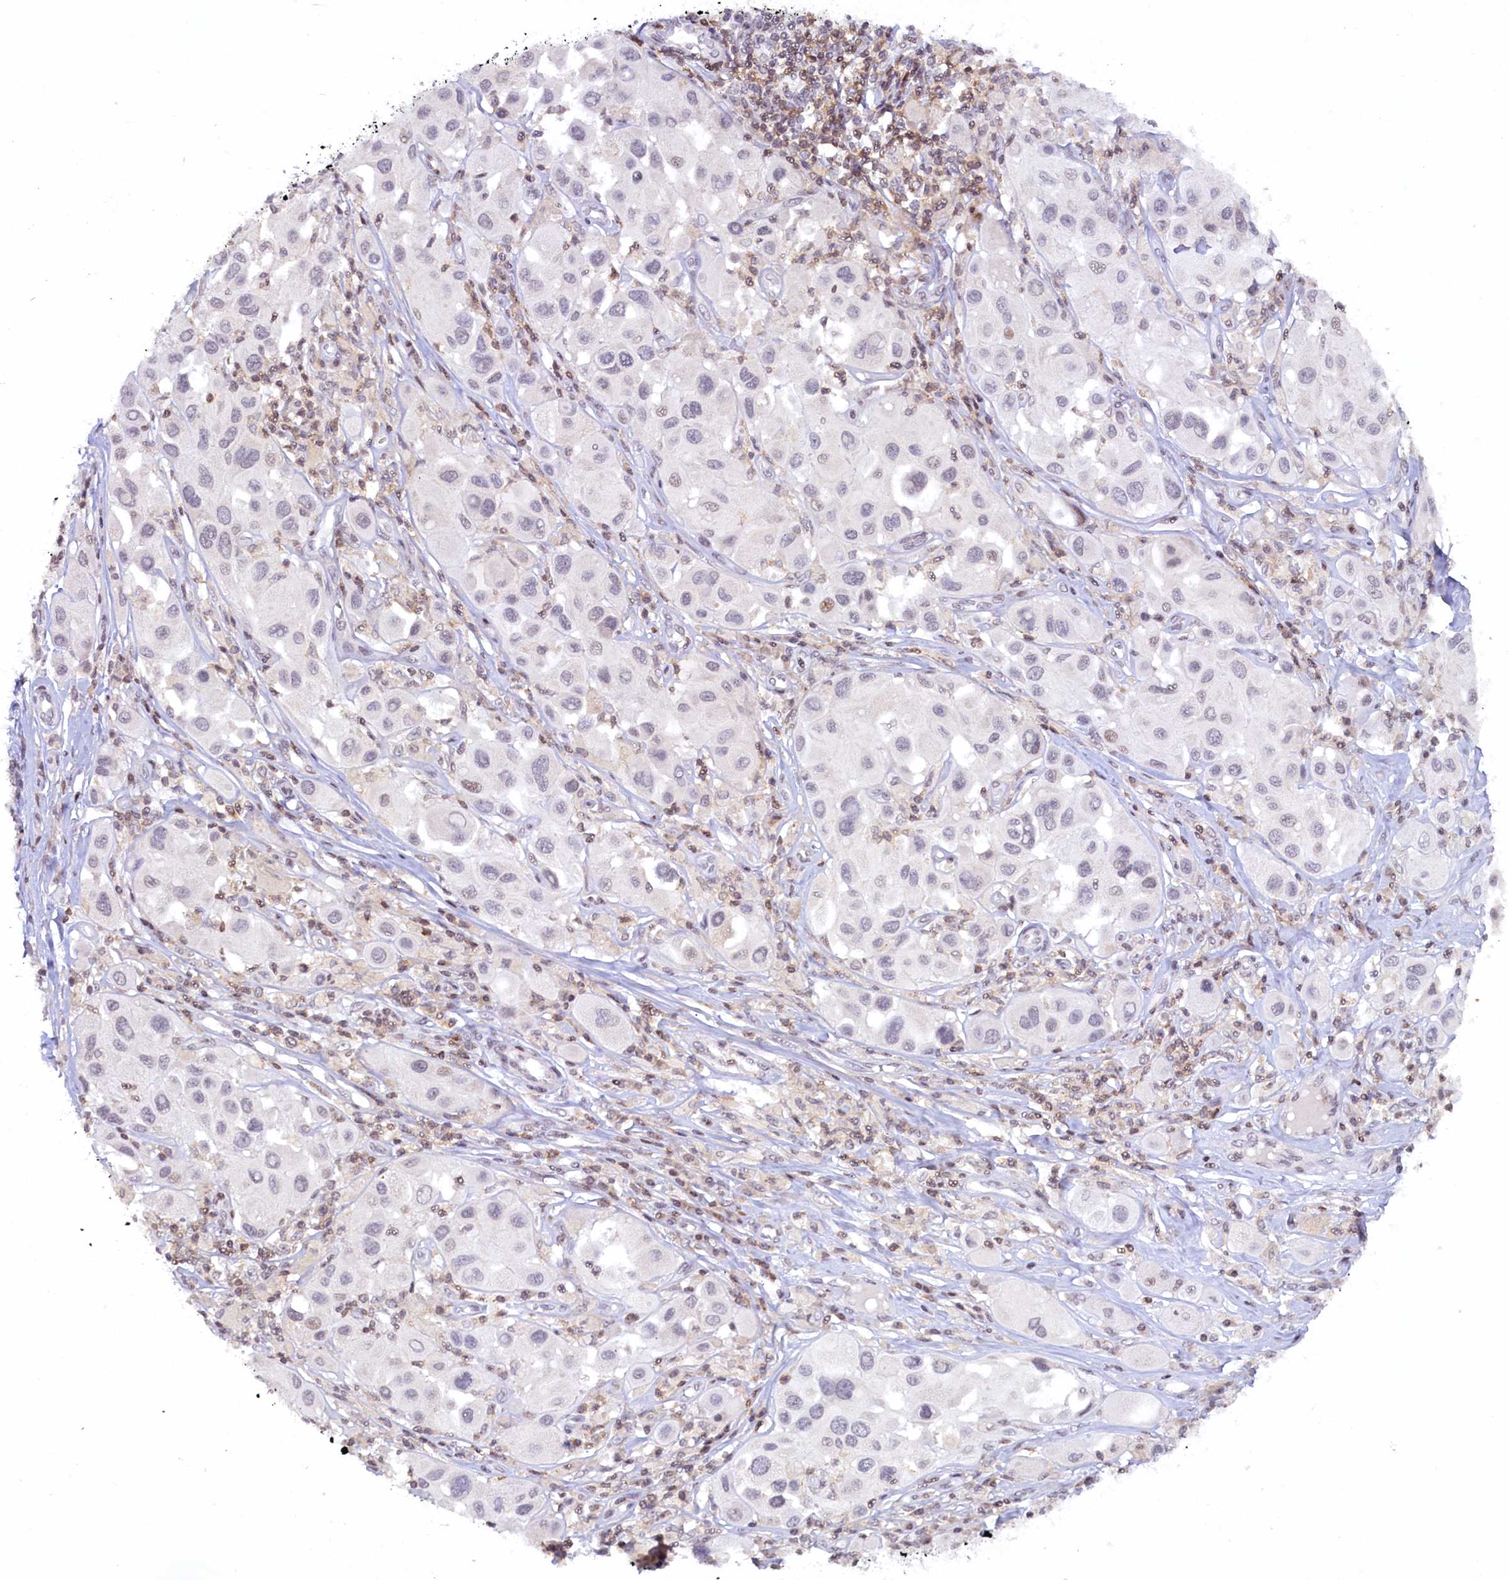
{"staining": {"intensity": "negative", "quantity": "none", "location": "none"}, "tissue": "melanoma", "cell_type": "Tumor cells", "image_type": "cancer", "snomed": [{"axis": "morphology", "description": "Malignant melanoma, Metastatic site"}, {"axis": "topography", "description": "Skin"}], "caption": "High magnification brightfield microscopy of melanoma stained with DAB (brown) and counterstained with hematoxylin (blue): tumor cells show no significant staining.", "gene": "FYB1", "patient": {"sex": "male", "age": 41}}